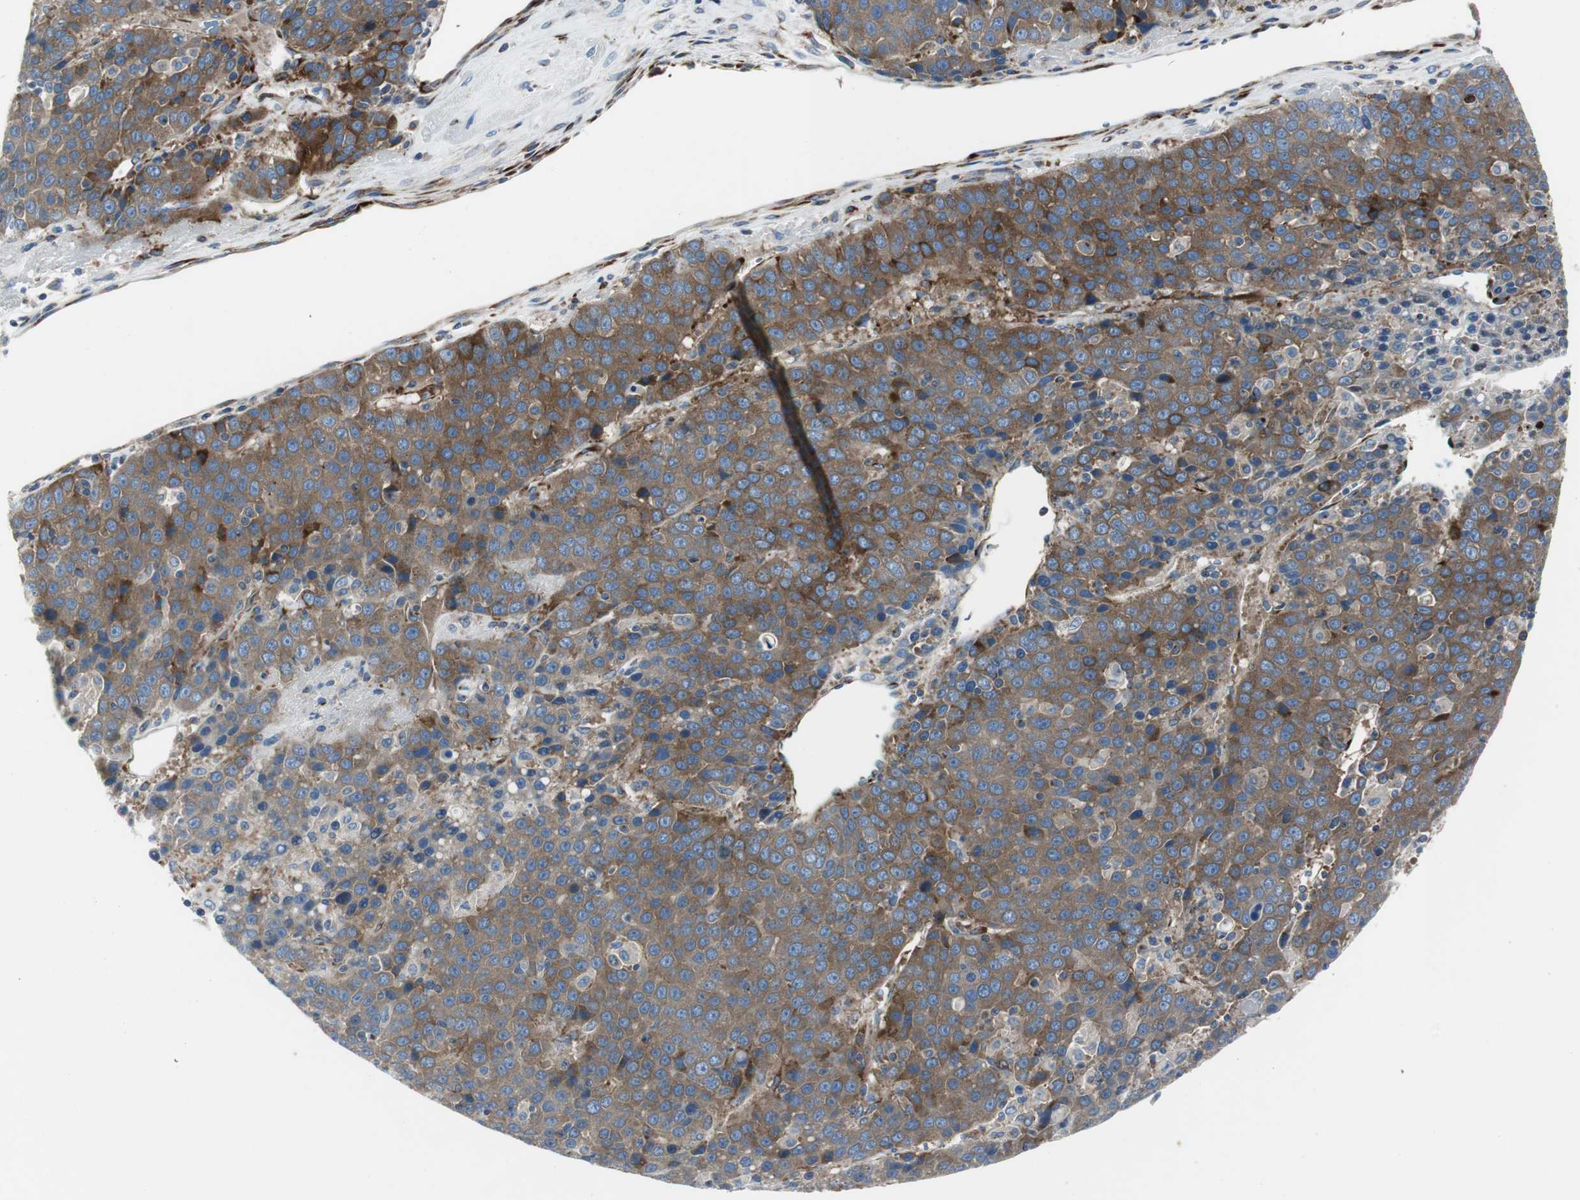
{"staining": {"intensity": "strong", "quantity": ">75%", "location": "cytoplasmic/membranous"}, "tissue": "liver cancer", "cell_type": "Tumor cells", "image_type": "cancer", "snomed": [{"axis": "morphology", "description": "Carcinoma, Hepatocellular, NOS"}, {"axis": "topography", "description": "Liver"}], "caption": "The micrograph demonstrates staining of liver hepatocellular carcinoma, revealing strong cytoplasmic/membranous protein expression (brown color) within tumor cells.", "gene": "BBC3", "patient": {"sex": "female", "age": 53}}